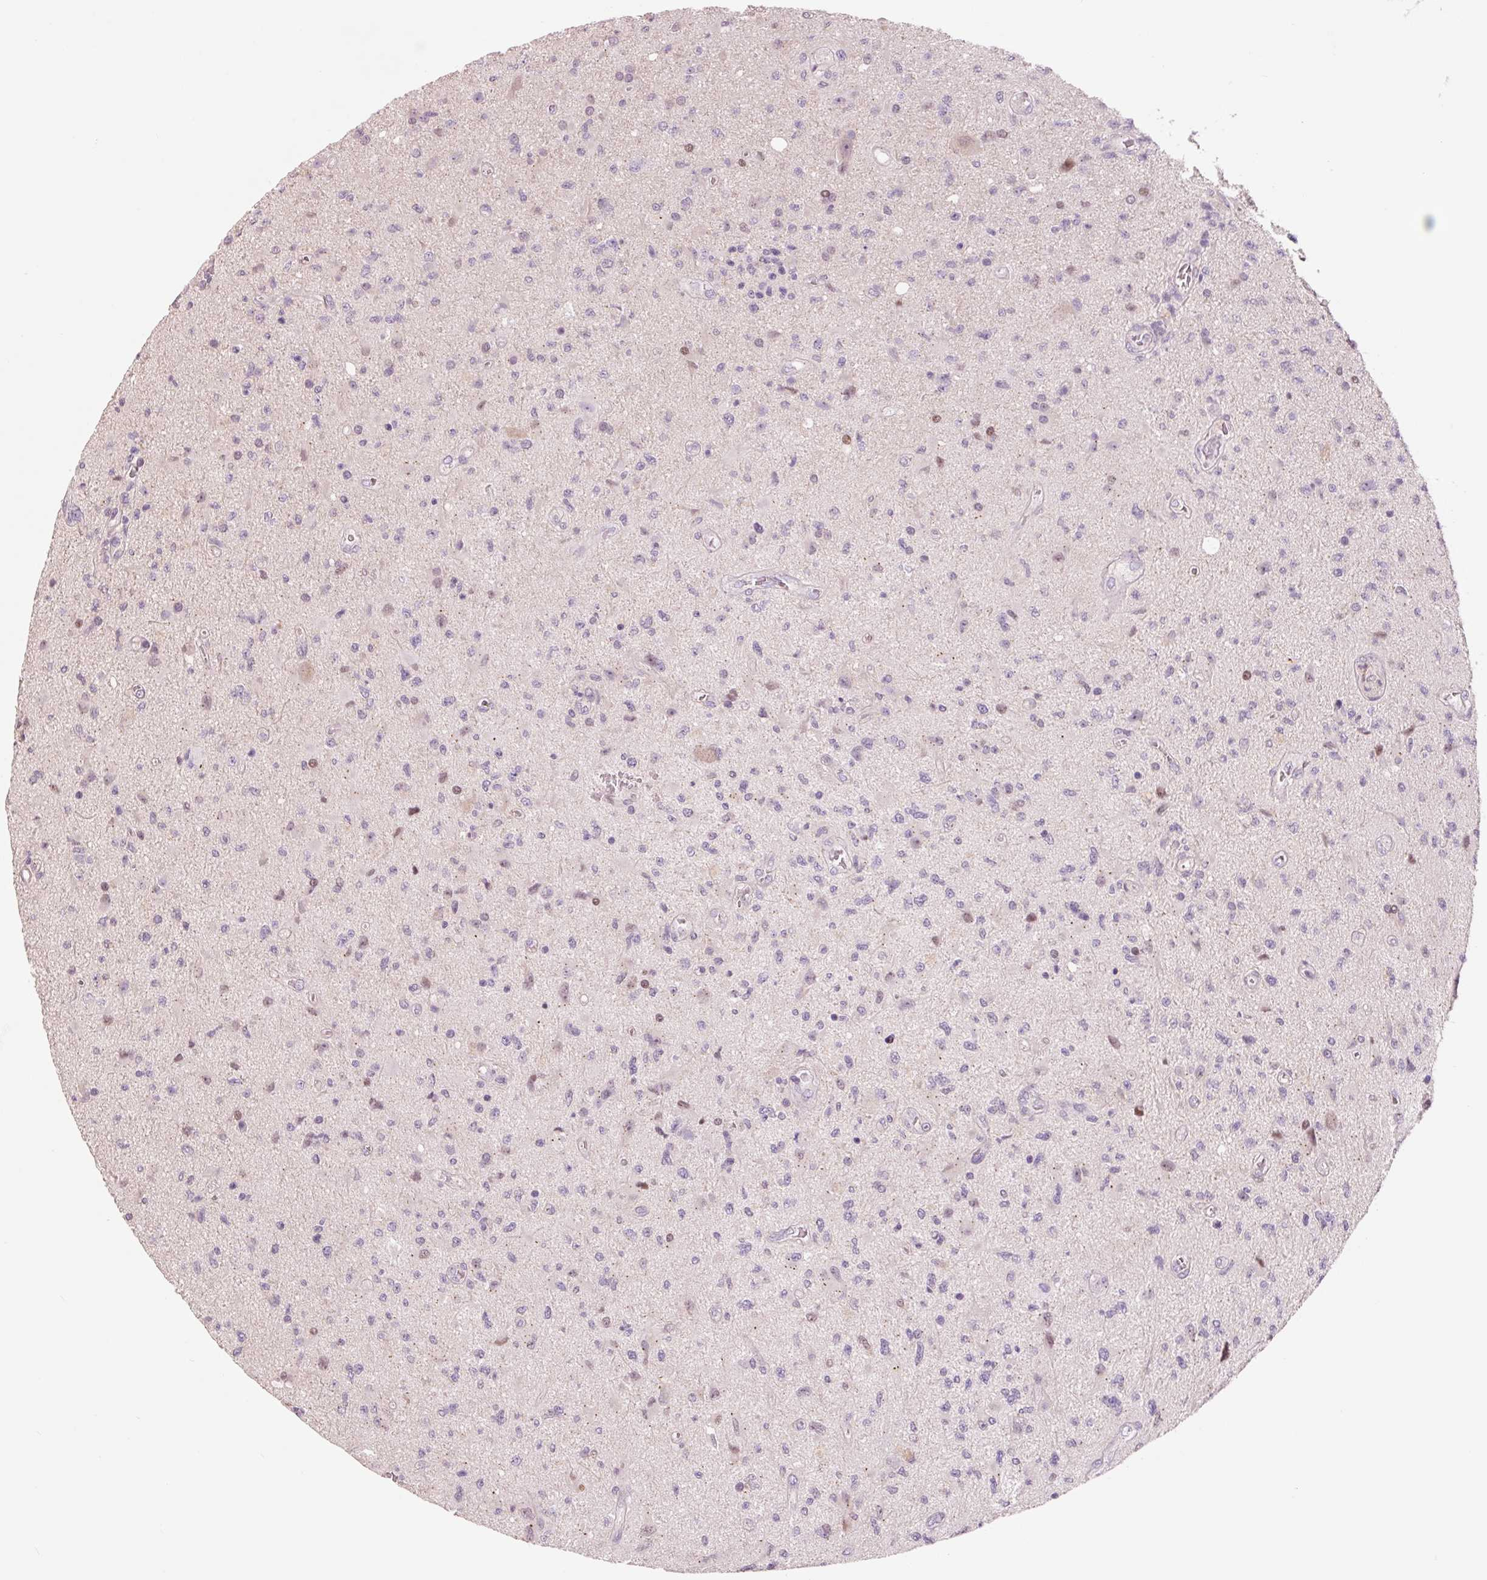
{"staining": {"intensity": "negative", "quantity": "none", "location": "none"}, "tissue": "glioma", "cell_type": "Tumor cells", "image_type": "cancer", "snomed": [{"axis": "morphology", "description": "Glioma, malignant, High grade"}, {"axis": "topography", "description": "Brain"}], "caption": "Tumor cells show no significant protein expression in malignant high-grade glioma. (DAB immunohistochemistry (IHC) visualized using brightfield microscopy, high magnification).", "gene": "DAPP1", "patient": {"sex": "male", "age": 67}}